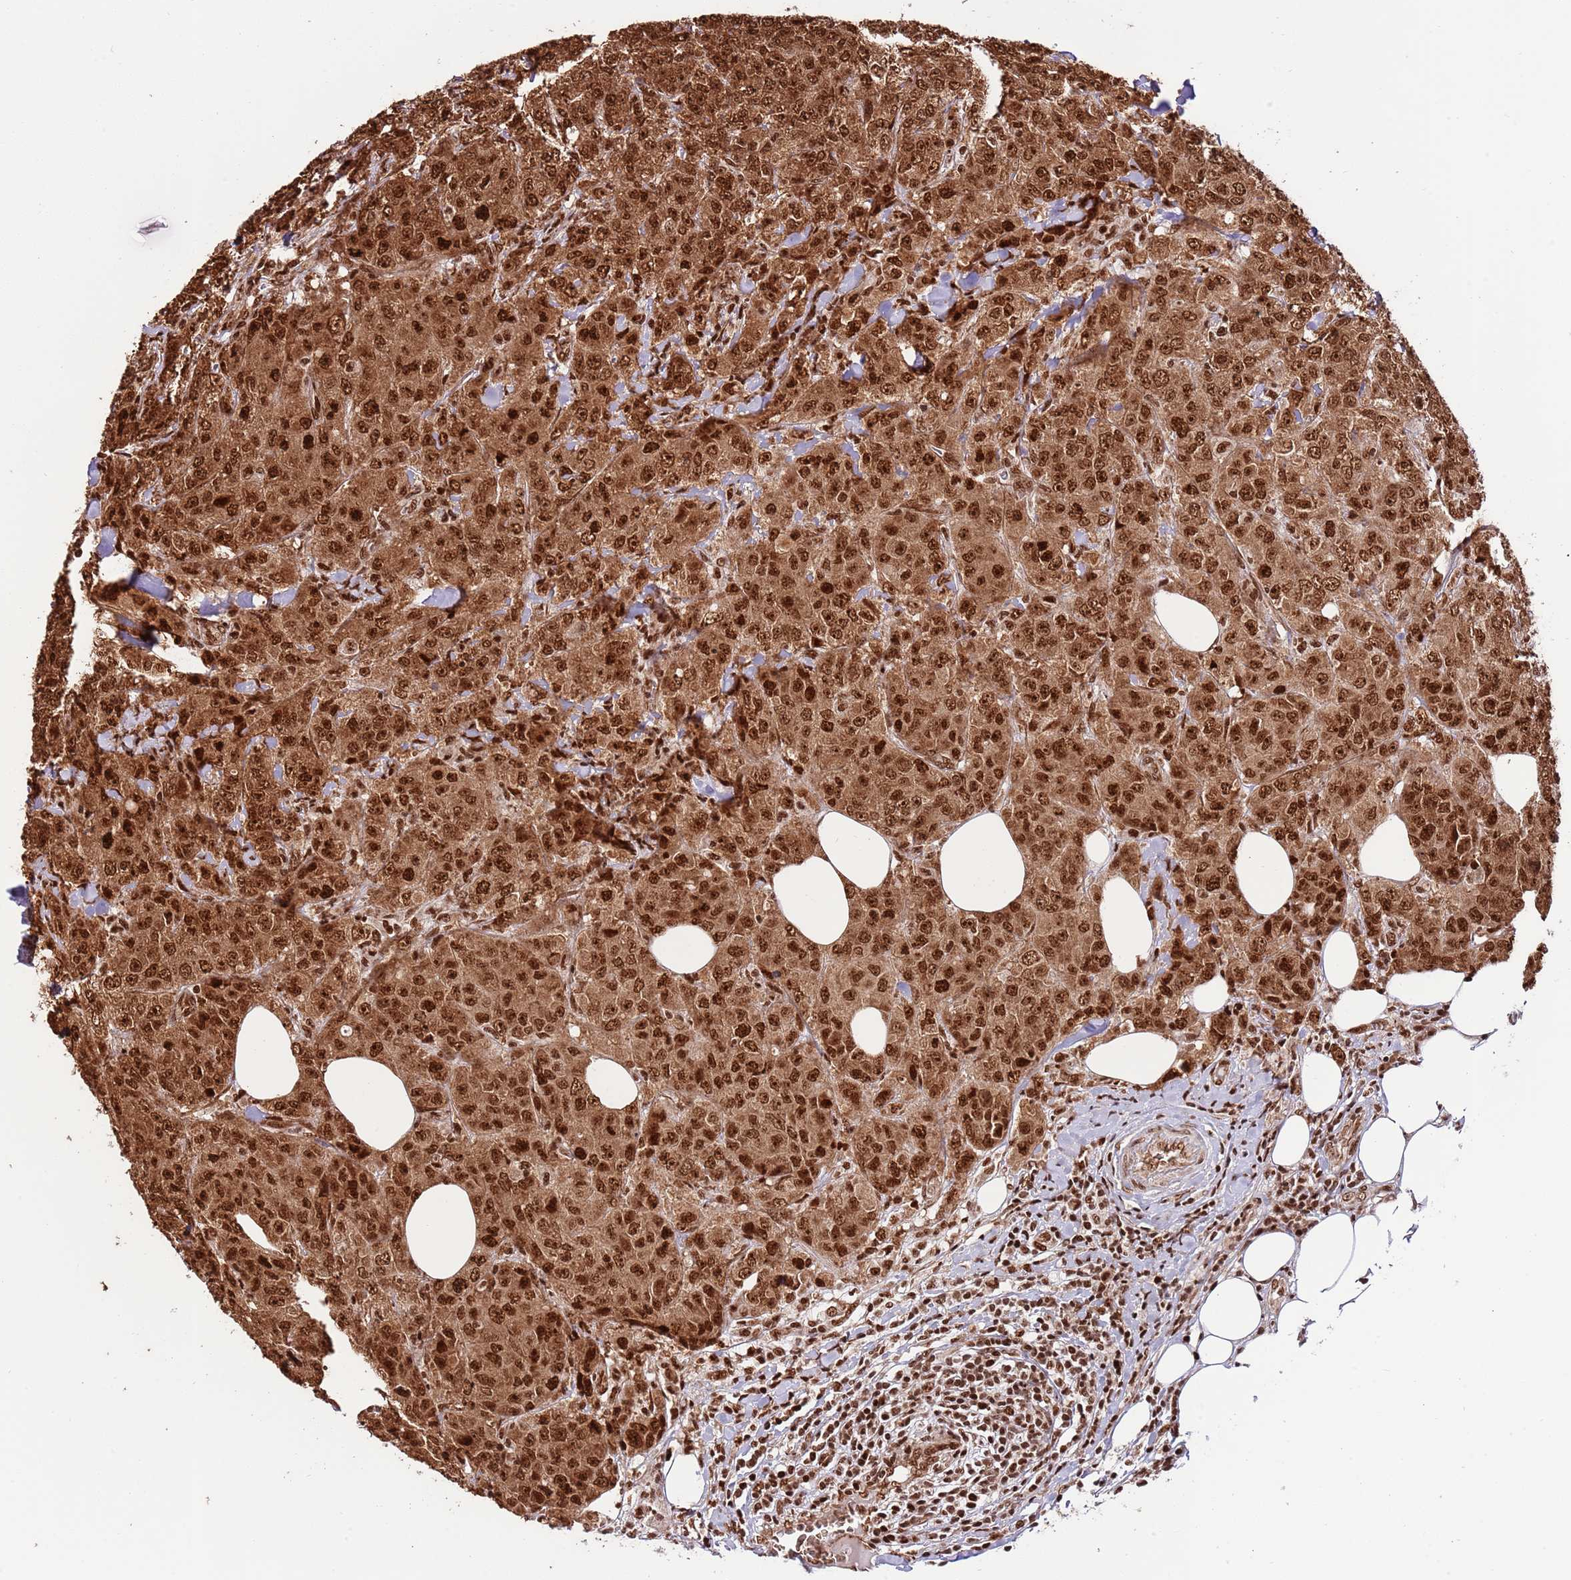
{"staining": {"intensity": "strong", "quantity": ">75%", "location": "cytoplasmic/membranous,nuclear"}, "tissue": "breast cancer", "cell_type": "Tumor cells", "image_type": "cancer", "snomed": [{"axis": "morphology", "description": "Duct carcinoma"}, {"axis": "topography", "description": "Breast"}], "caption": "A photomicrograph of breast intraductal carcinoma stained for a protein displays strong cytoplasmic/membranous and nuclear brown staining in tumor cells.", "gene": "RIF1", "patient": {"sex": "female", "age": 43}}